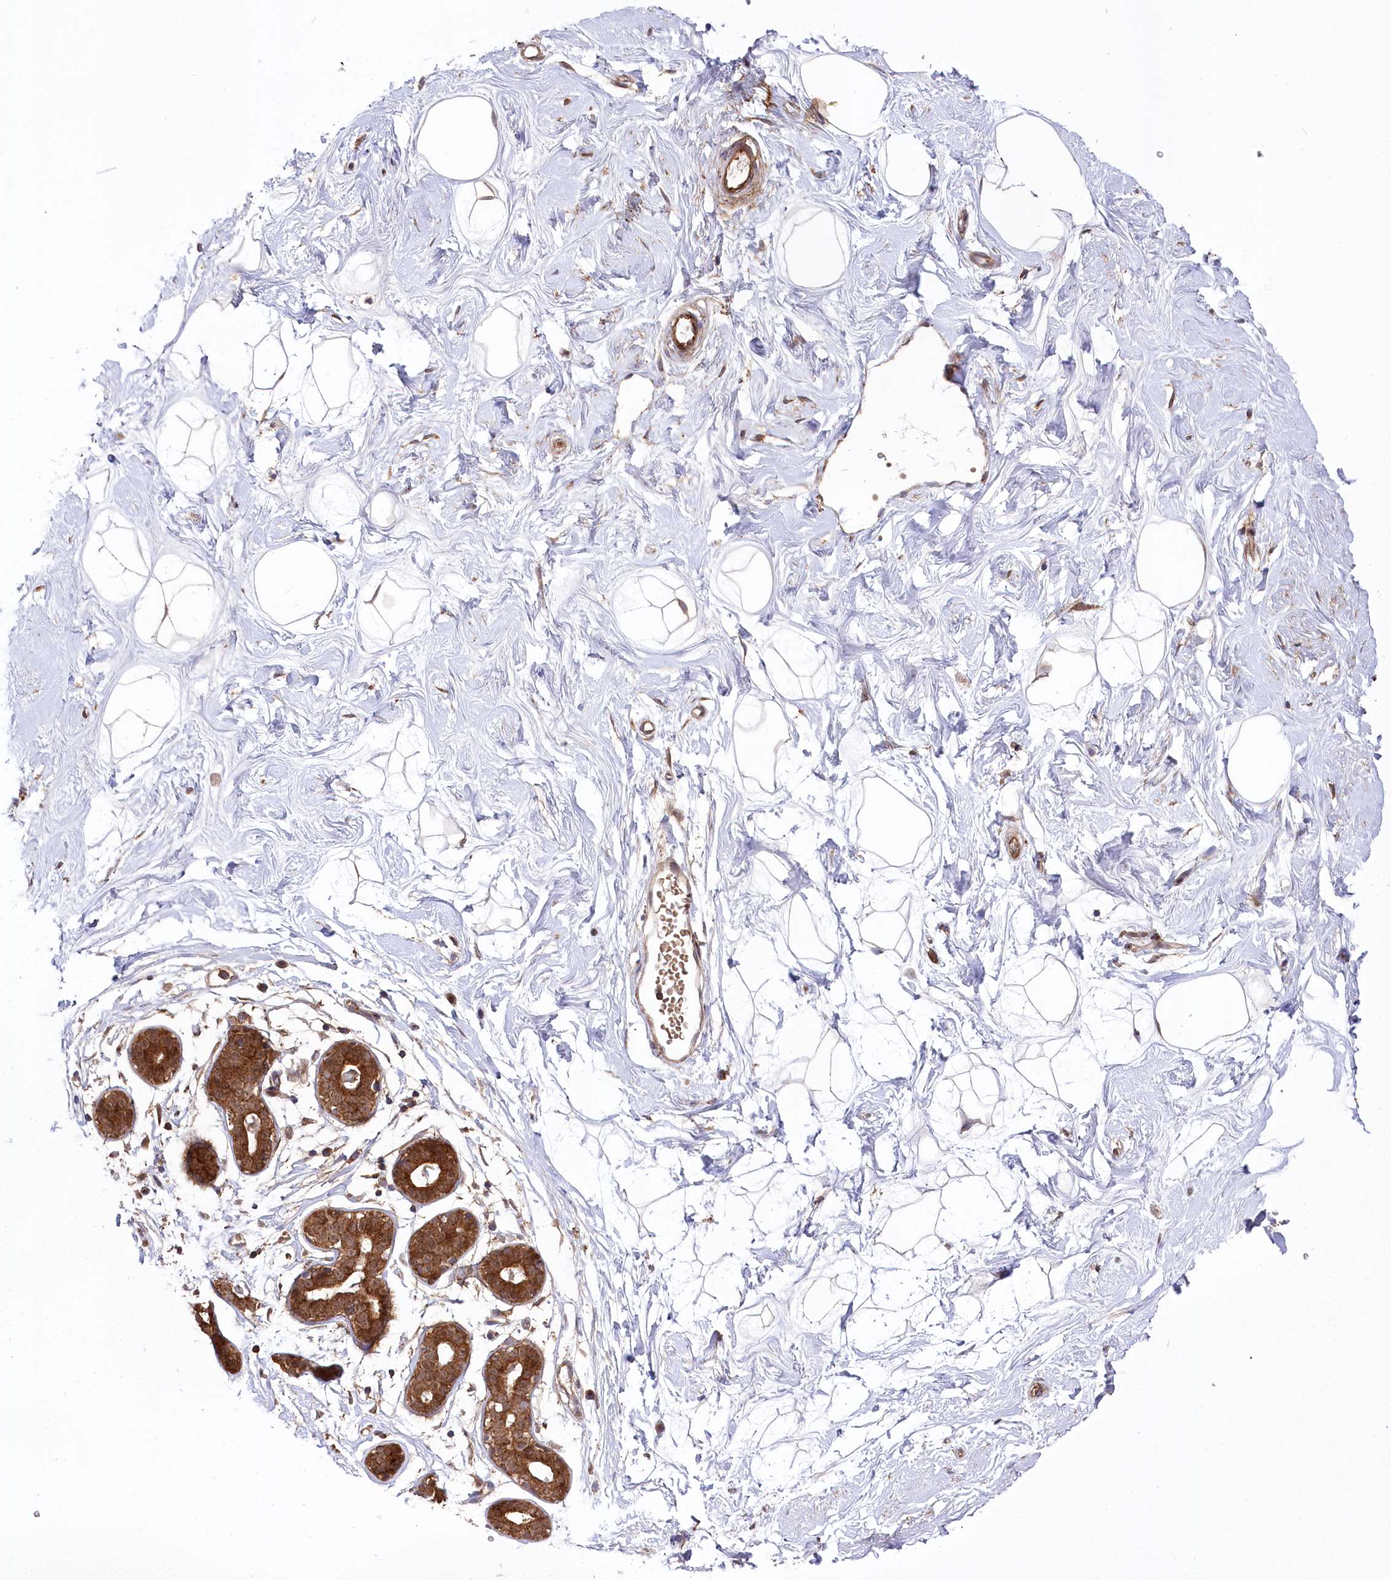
{"staining": {"intensity": "moderate", "quantity": "25%-75%", "location": "cytoplasmic/membranous"}, "tissue": "breast", "cell_type": "Adipocytes", "image_type": "normal", "snomed": [{"axis": "morphology", "description": "Normal tissue, NOS"}, {"axis": "morphology", "description": "Adenoma, NOS"}, {"axis": "topography", "description": "Breast"}], "caption": "A medium amount of moderate cytoplasmic/membranous expression is seen in approximately 25%-75% of adipocytes in normal breast.", "gene": "CCDC91", "patient": {"sex": "female", "age": 23}}